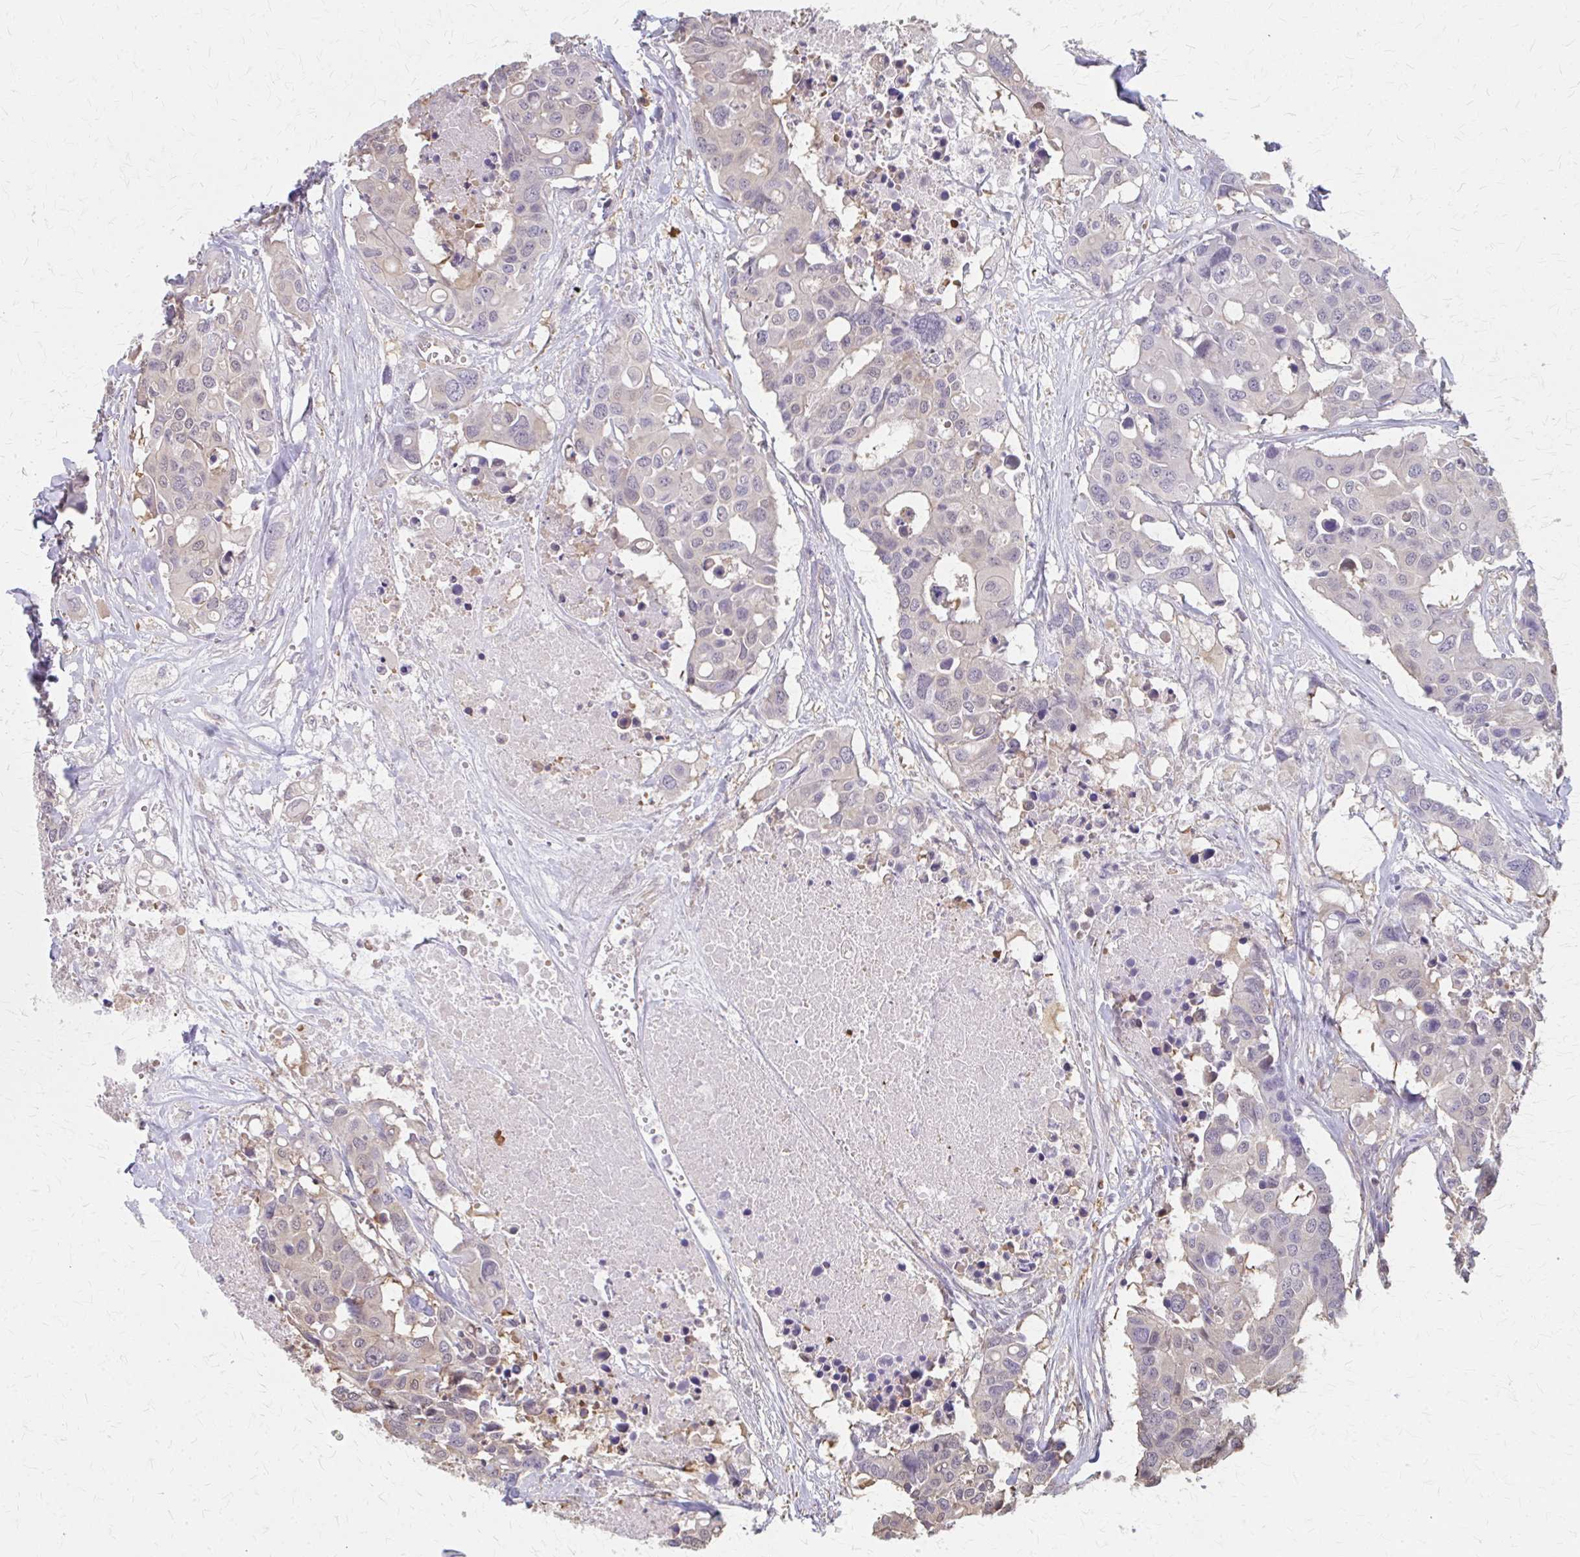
{"staining": {"intensity": "negative", "quantity": "none", "location": "none"}, "tissue": "colorectal cancer", "cell_type": "Tumor cells", "image_type": "cancer", "snomed": [{"axis": "morphology", "description": "Adenocarcinoma, NOS"}, {"axis": "topography", "description": "Colon"}], "caption": "Image shows no protein expression in tumor cells of adenocarcinoma (colorectal) tissue. Nuclei are stained in blue.", "gene": "RABGAP1L", "patient": {"sex": "male", "age": 77}}